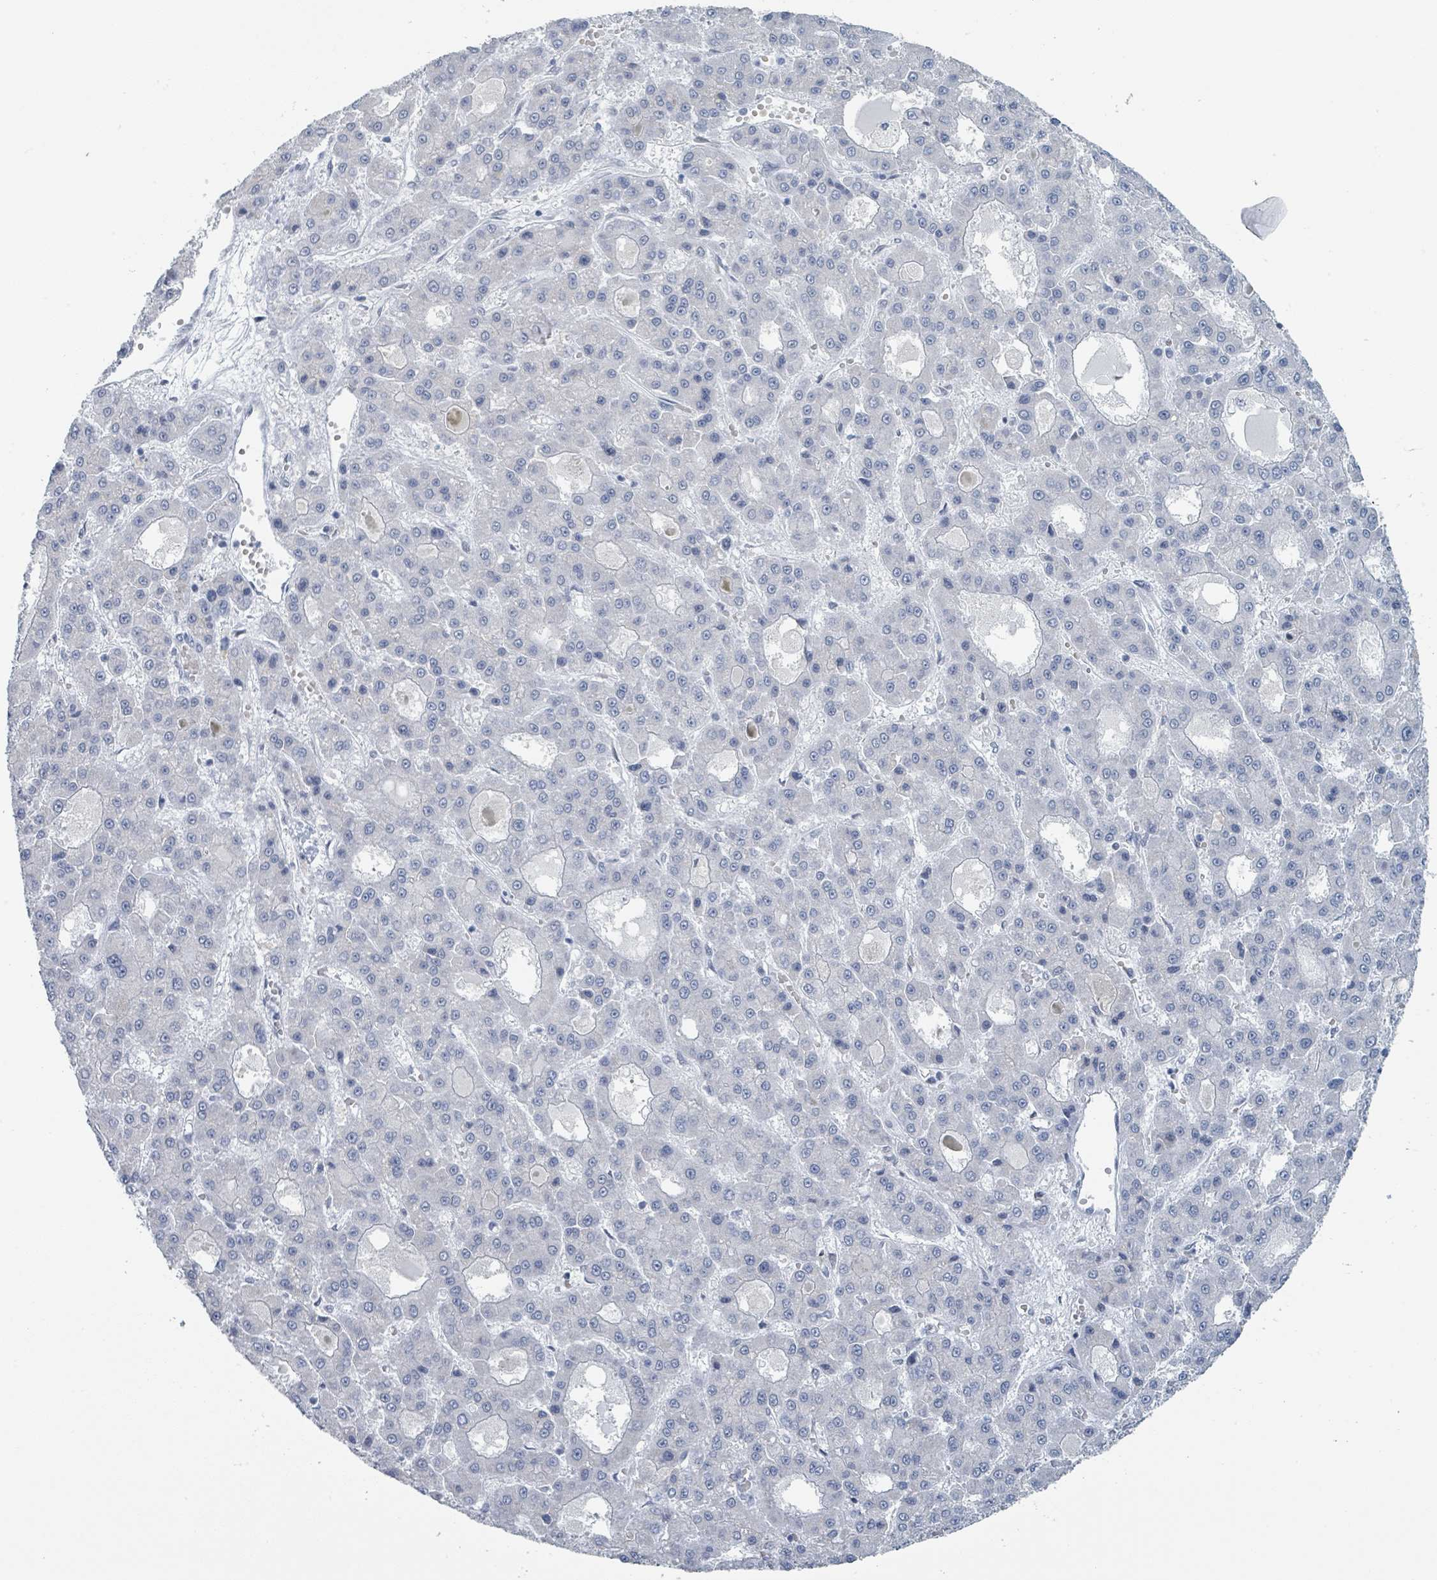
{"staining": {"intensity": "negative", "quantity": "none", "location": "none"}, "tissue": "liver cancer", "cell_type": "Tumor cells", "image_type": "cancer", "snomed": [{"axis": "morphology", "description": "Carcinoma, Hepatocellular, NOS"}, {"axis": "topography", "description": "Liver"}], "caption": "High magnification brightfield microscopy of hepatocellular carcinoma (liver) stained with DAB (brown) and counterstained with hematoxylin (blue): tumor cells show no significant staining.", "gene": "EHMT2", "patient": {"sex": "male", "age": 70}}